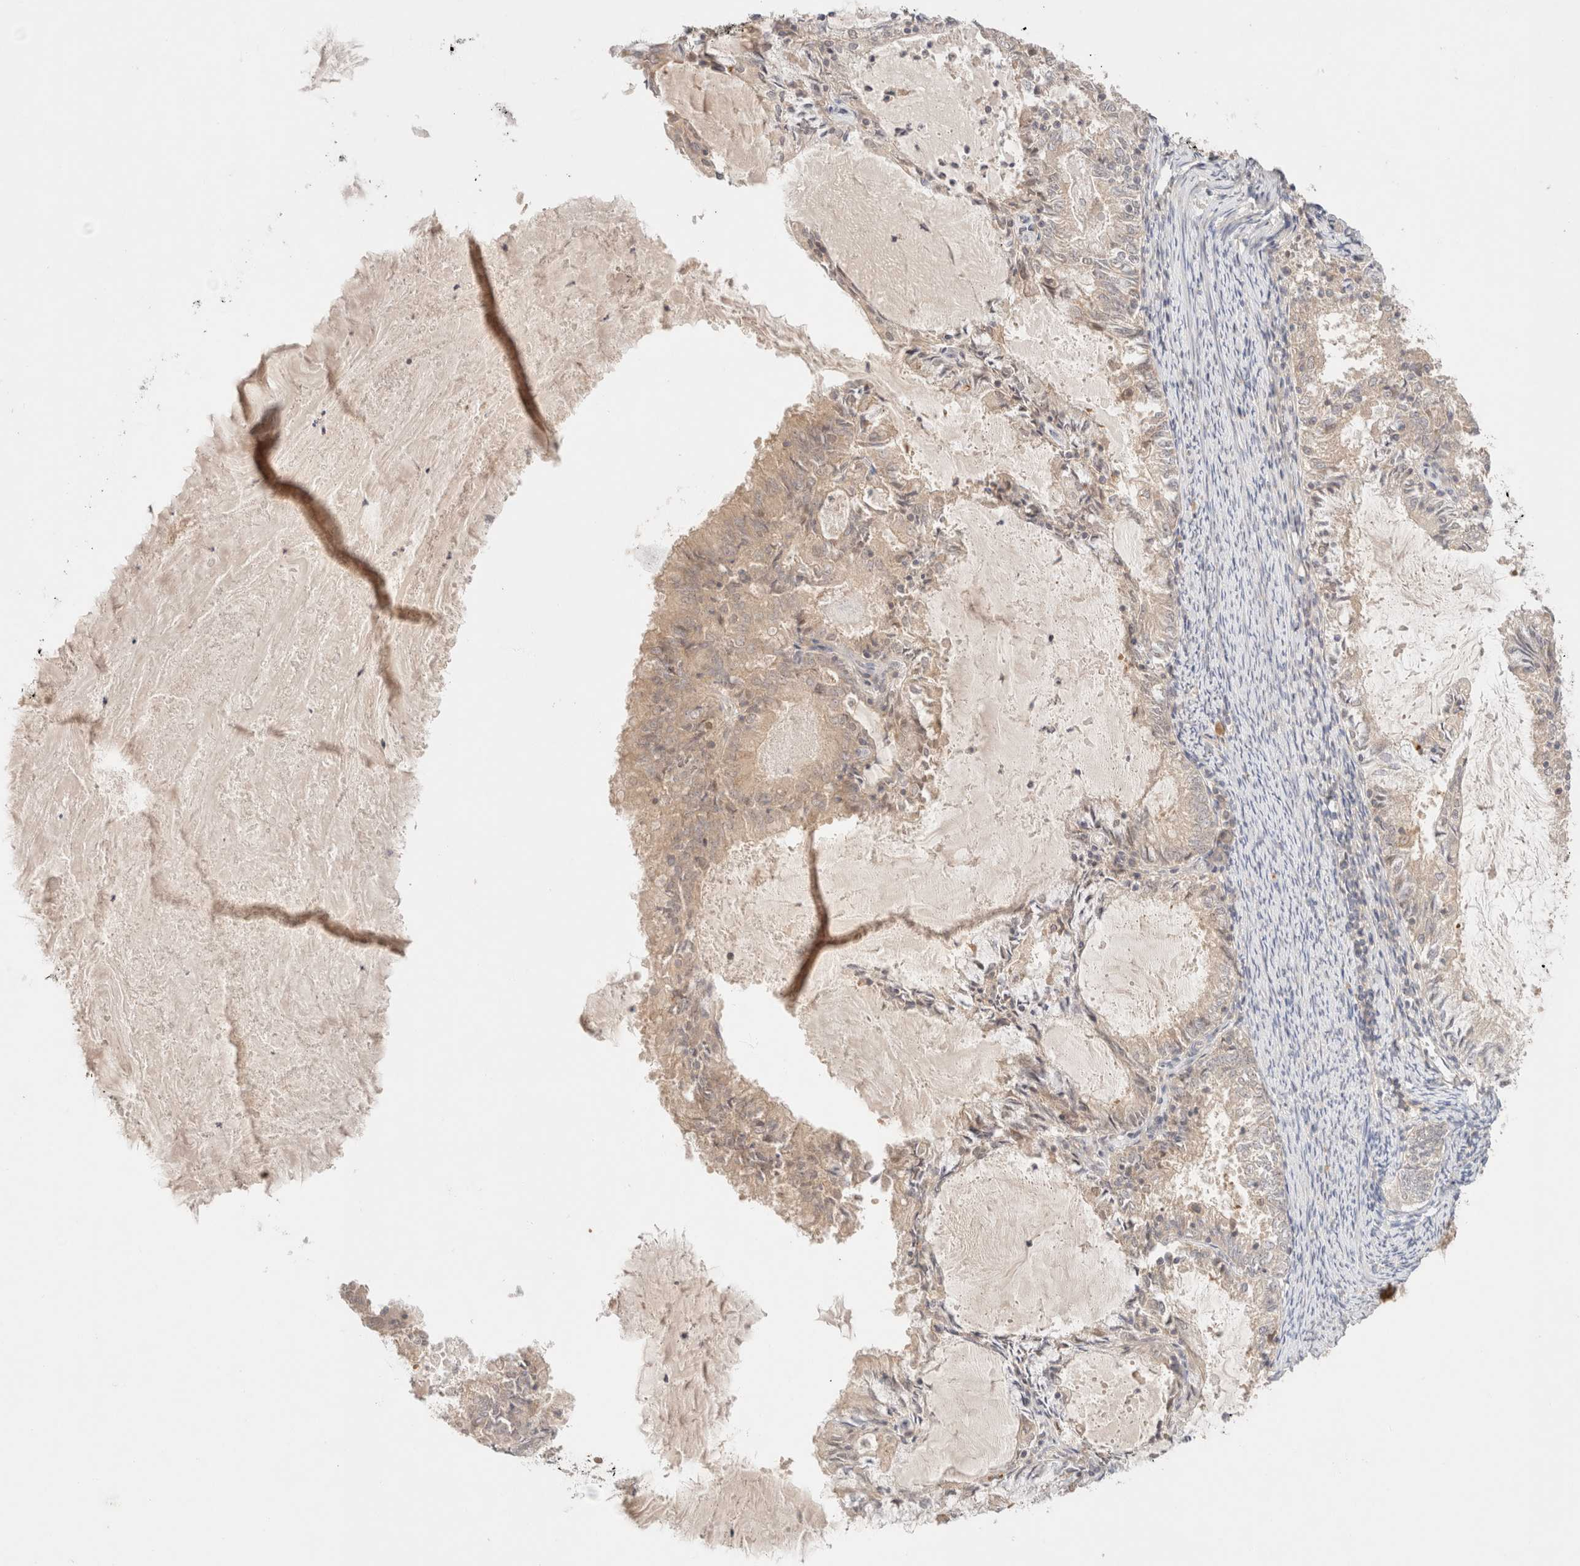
{"staining": {"intensity": "weak", "quantity": "<25%", "location": "cytoplasmic/membranous"}, "tissue": "endometrial cancer", "cell_type": "Tumor cells", "image_type": "cancer", "snomed": [{"axis": "morphology", "description": "Adenocarcinoma, NOS"}, {"axis": "topography", "description": "Endometrium"}], "caption": "DAB immunohistochemical staining of adenocarcinoma (endometrial) exhibits no significant staining in tumor cells.", "gene": "SARM1", "patient": {"sex": "female", "age": 57}}